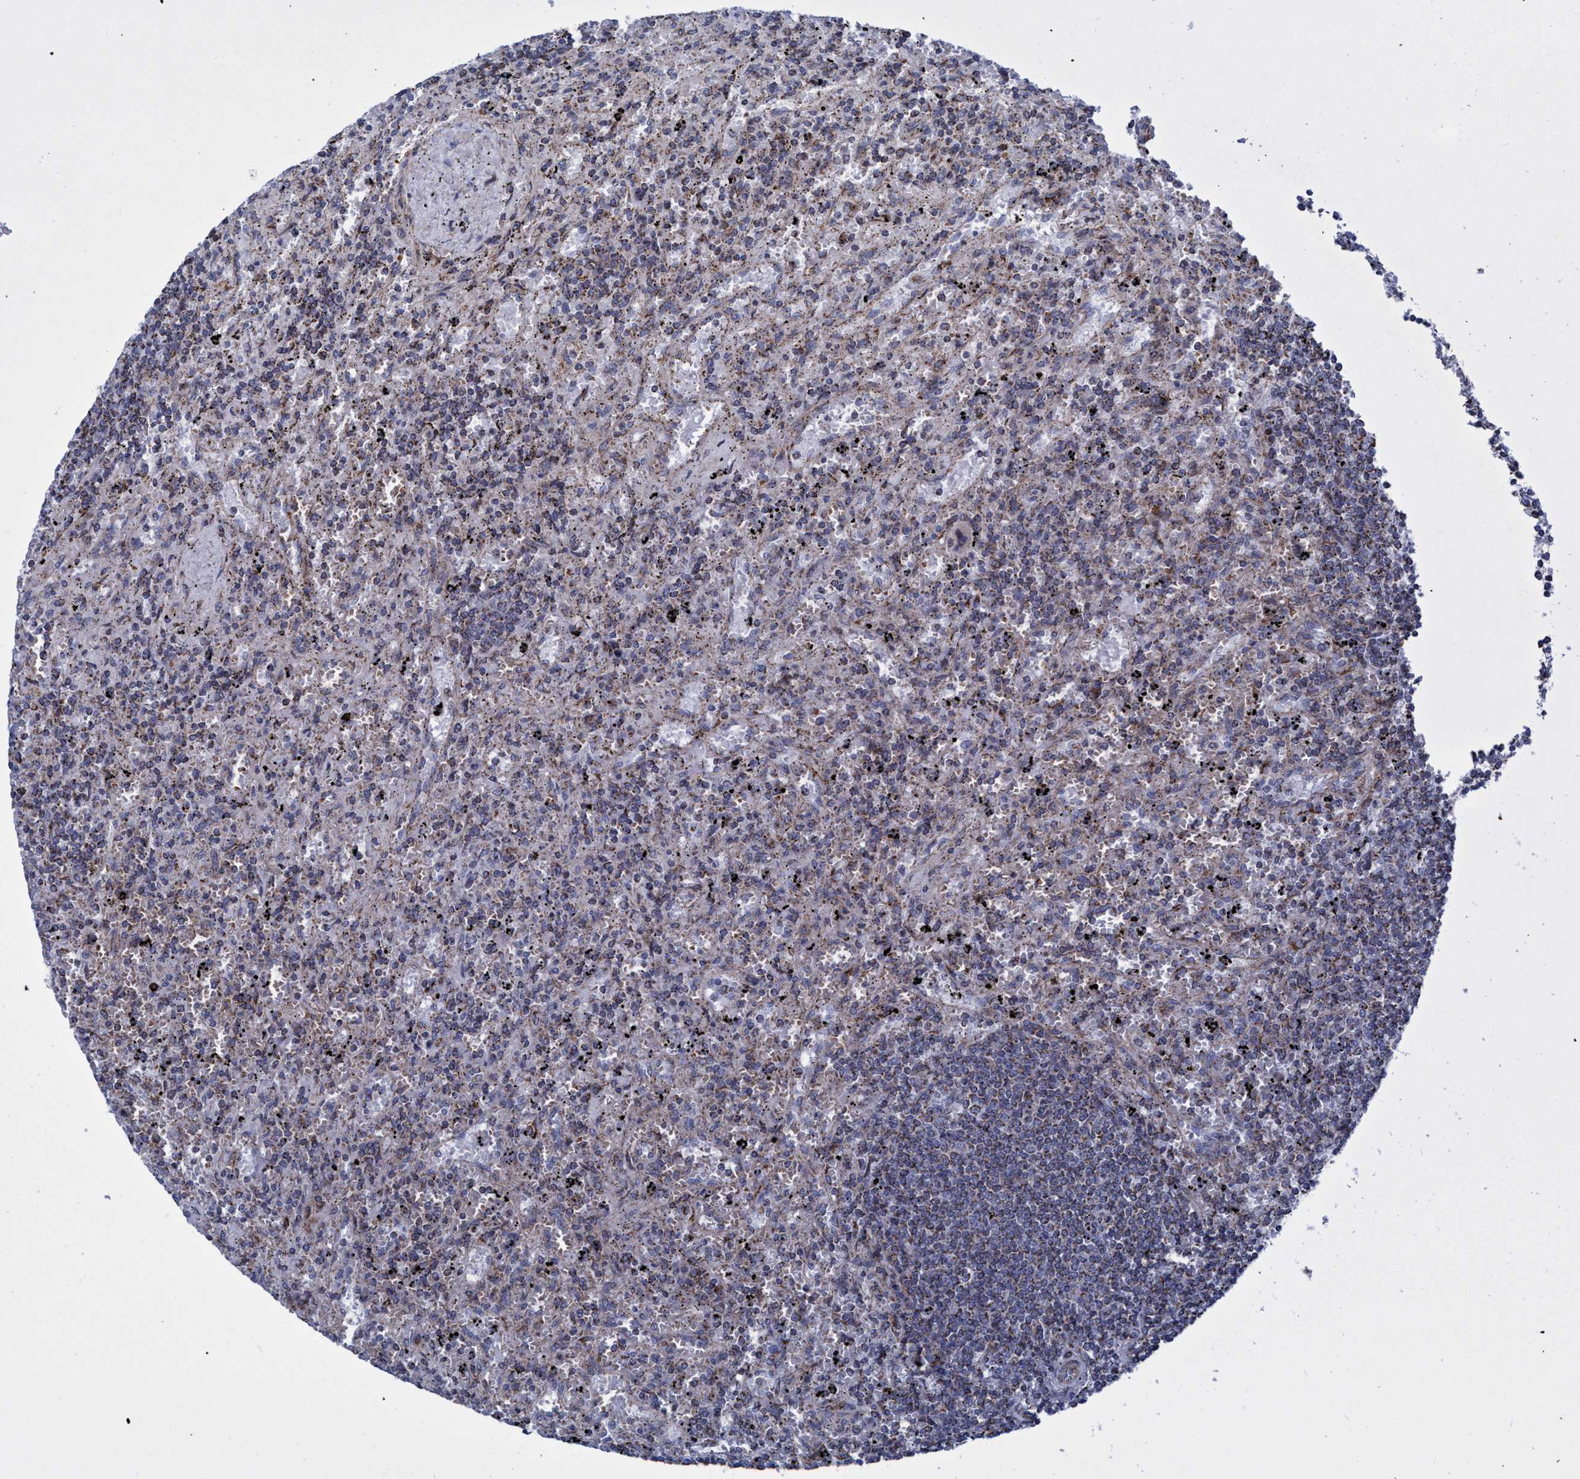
{"staining": {"intensity": "weak", "quantity": ">75%", "location": "cytoplasmic/membranous"}, "tissue": "lymphoma", "cell_type": "Tumor cells", "image_type": "cancer", "snomed": [{"axis": "morphology", "description": "Malignant lymphoma, non-Hodgkin's type, Low grade"}, {"axis": "topography", "description": "Spleen"}], "caption": "Protein staining of malignant lymphoma, non-Hodgkin's type (low-grade) tissue reveals weak cytoplasmic/membranous expression in approximately >75% of tumor cells.", "gene": "POLR1F", "patient": {"sex": "male", "age": 76}}